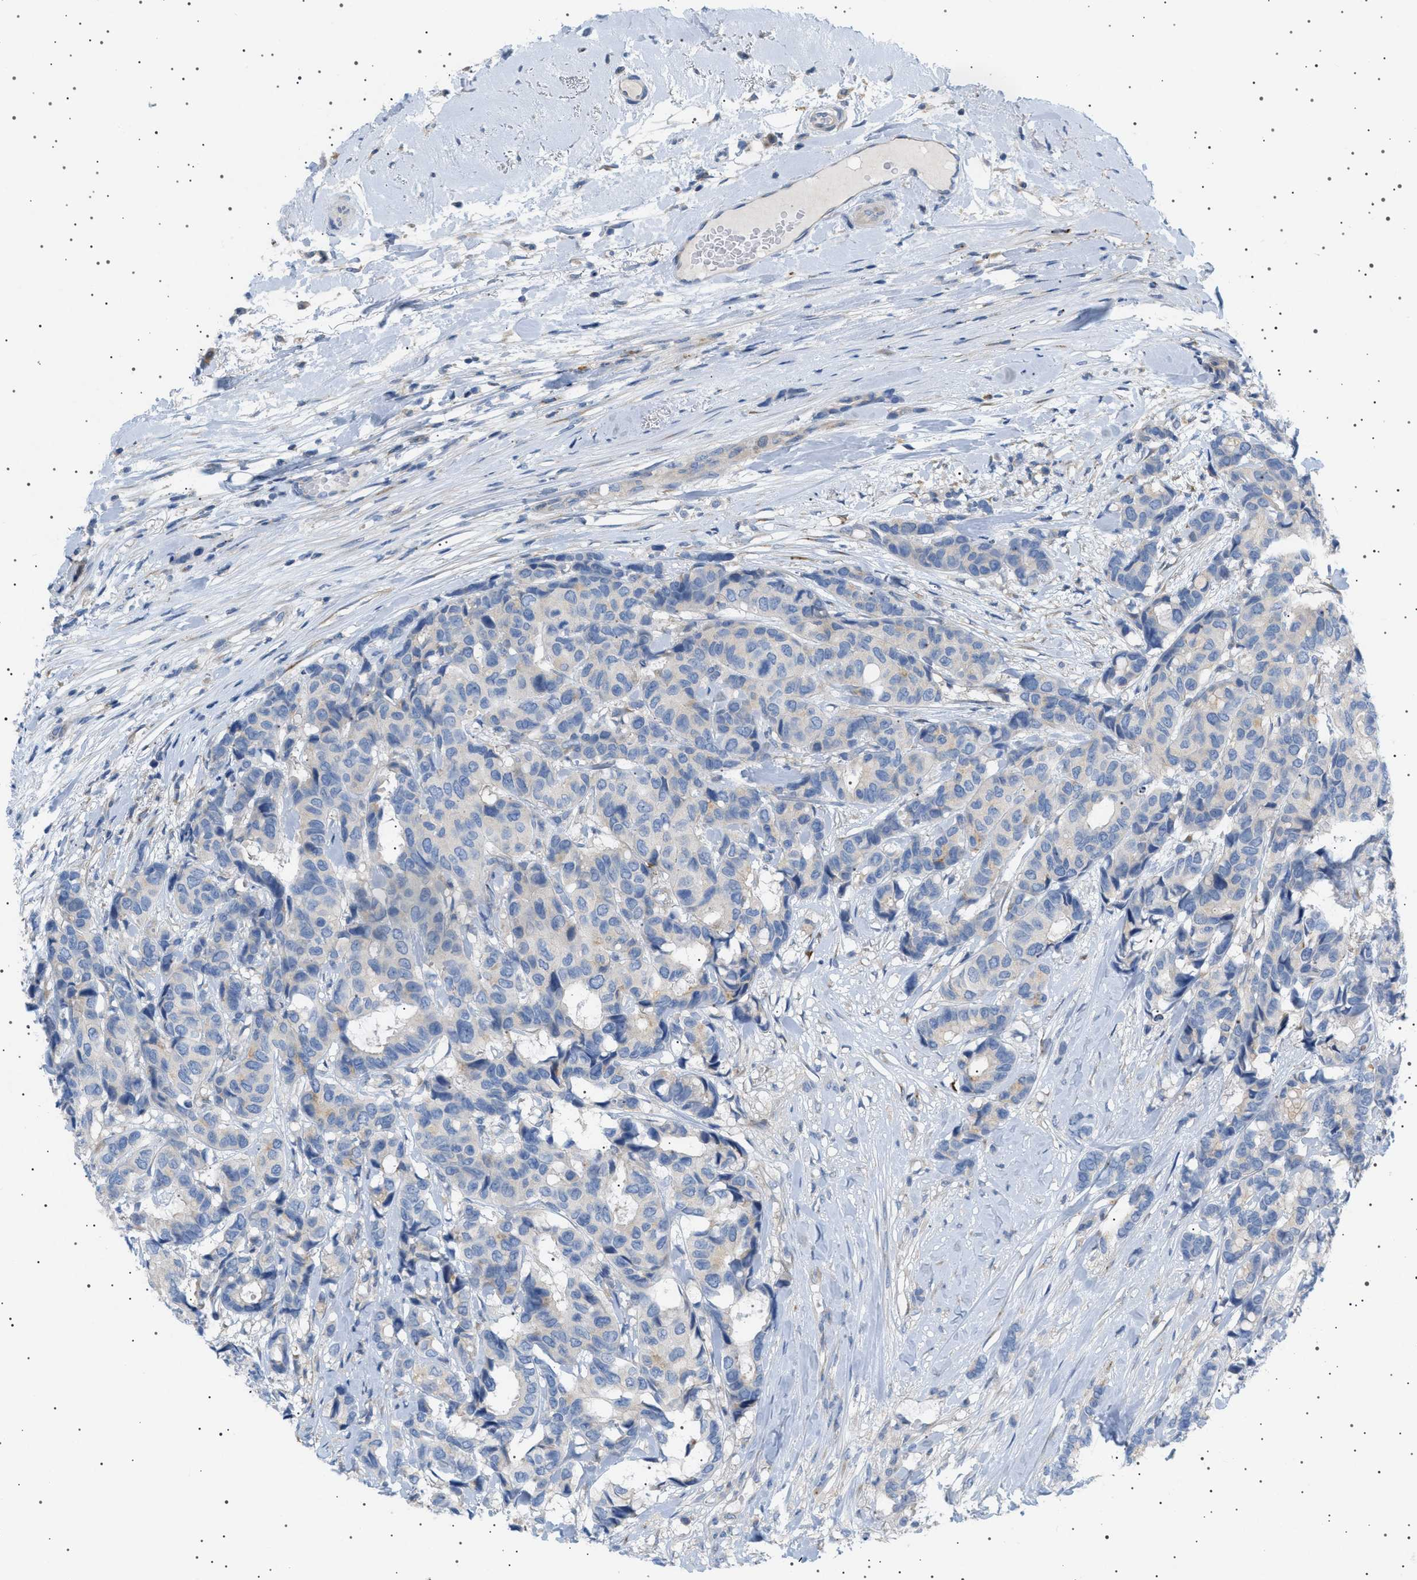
{"staining": {"intensity": "negative", "quantity": "none", "location": "none"}, "tissue": "breast cancer", "cell_type": "Tumor cells", "image_type": "cancer", "snomed": [{"axis": "morphology", "description": "Duct carcinoma"}, {"axis": "topography", "description": "Breast"}], "caption": "Immunohistochemistry (IHC) photomicrograph of neoplastic tissue: human breast invasive ductal carcinoma stained with DAB demonstrates no significant protein positivity in tumor cells.", "gene": "ADCY10", "patient": {"sex": "female", "age": 87}}